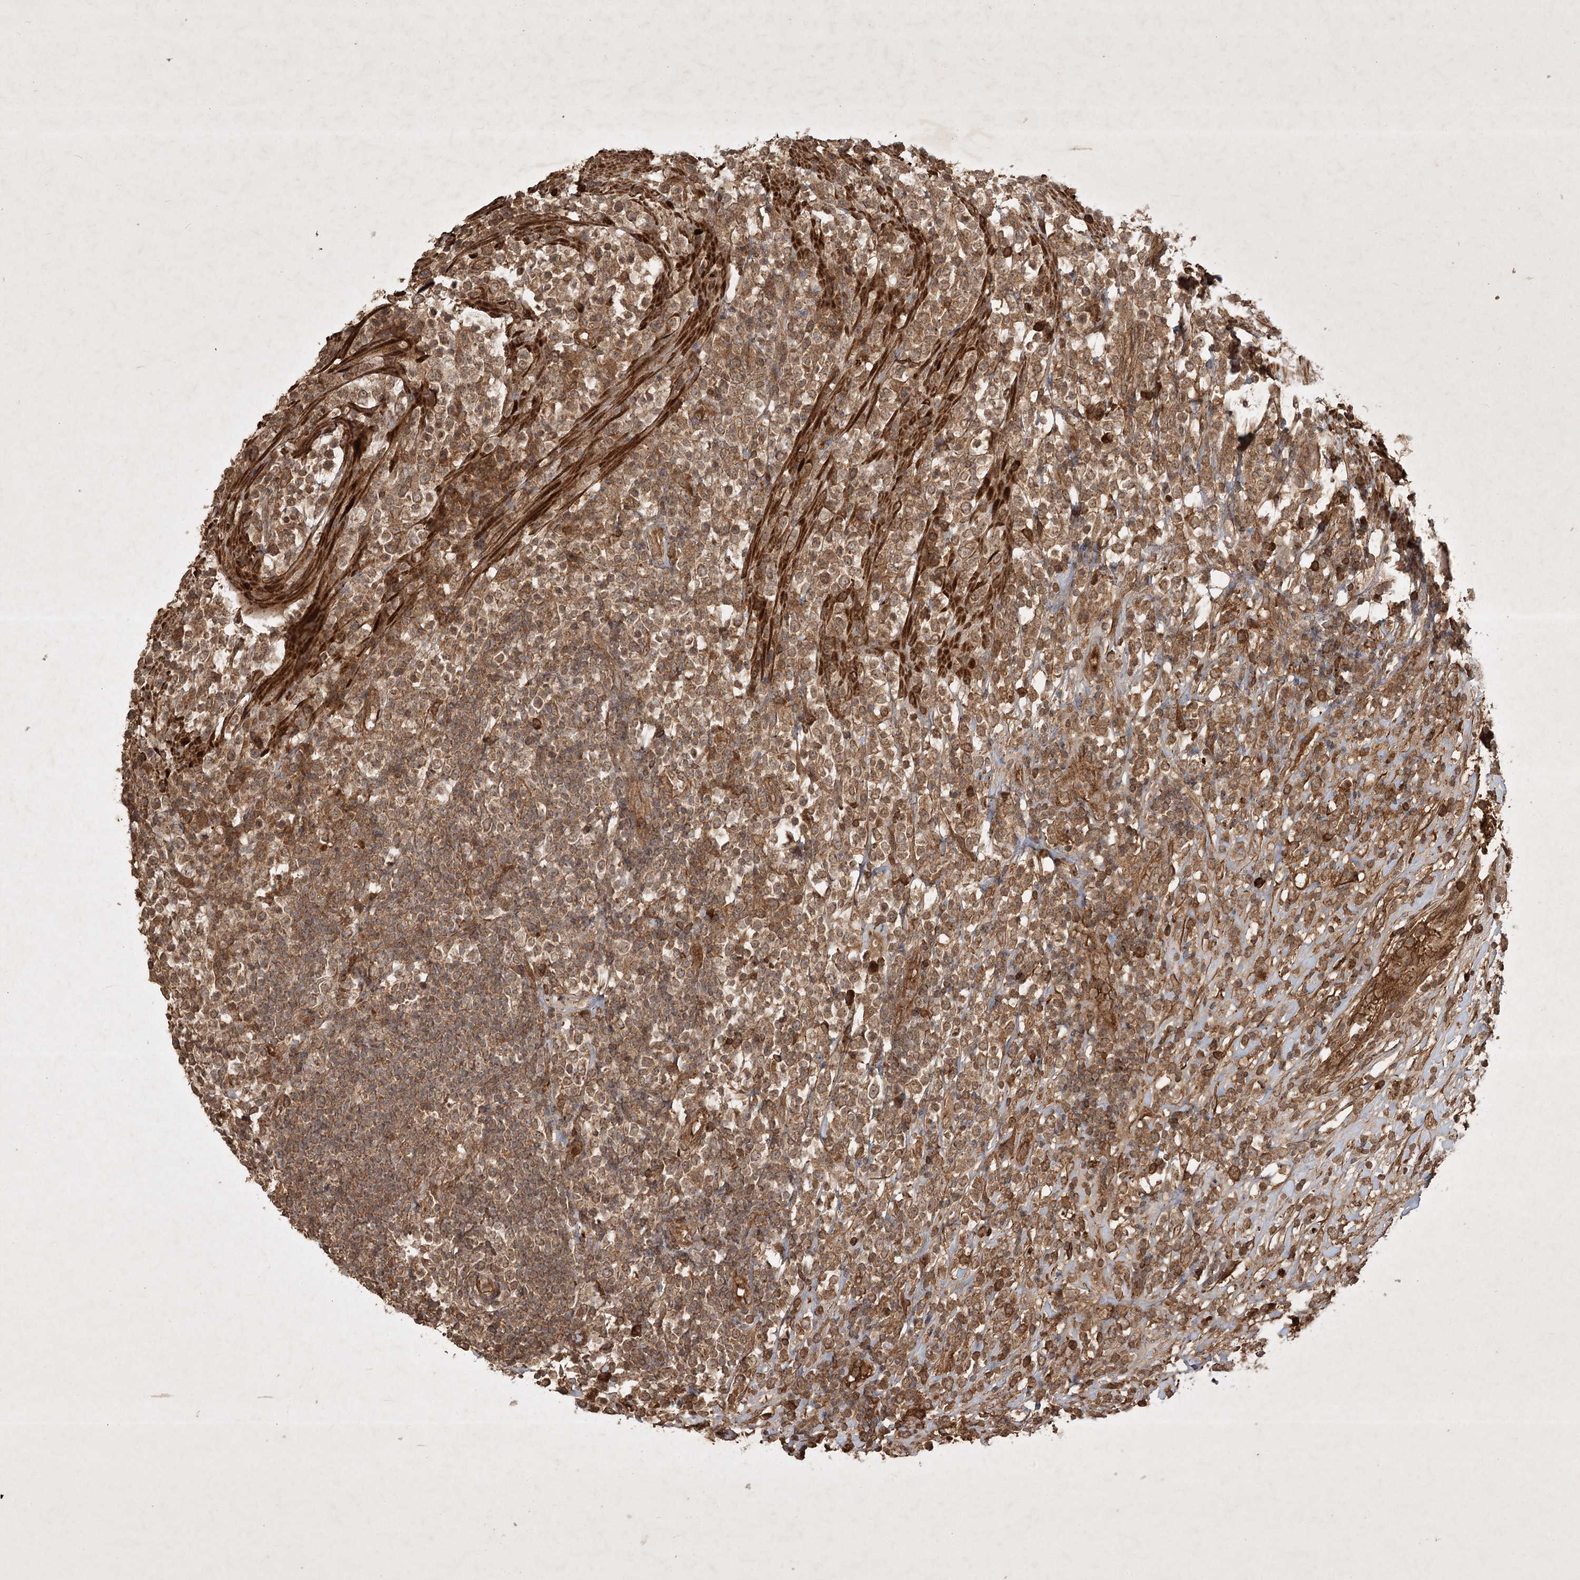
{"staining": {"intensity": "moderate", "quantity": ">75%", "location": "cytoplasmic/membranous"}, "tissue": "lymphoma", "cell_type": "Tumor cells", "image_type": "cancer", "snomed": [{"axis": "morphology", "description": "Malignant lymphoma, non-Hodgkin's type, High grade"}, {"axis": "topography", "description": "Colon"}], "caption": "Protein staining of lymphoma tissue shows moderate cytoplasmic/membranous staining in about >75% of tumor cells.", "gene": "ARL13A", "patient": {"sex": "female", "age": 53}}